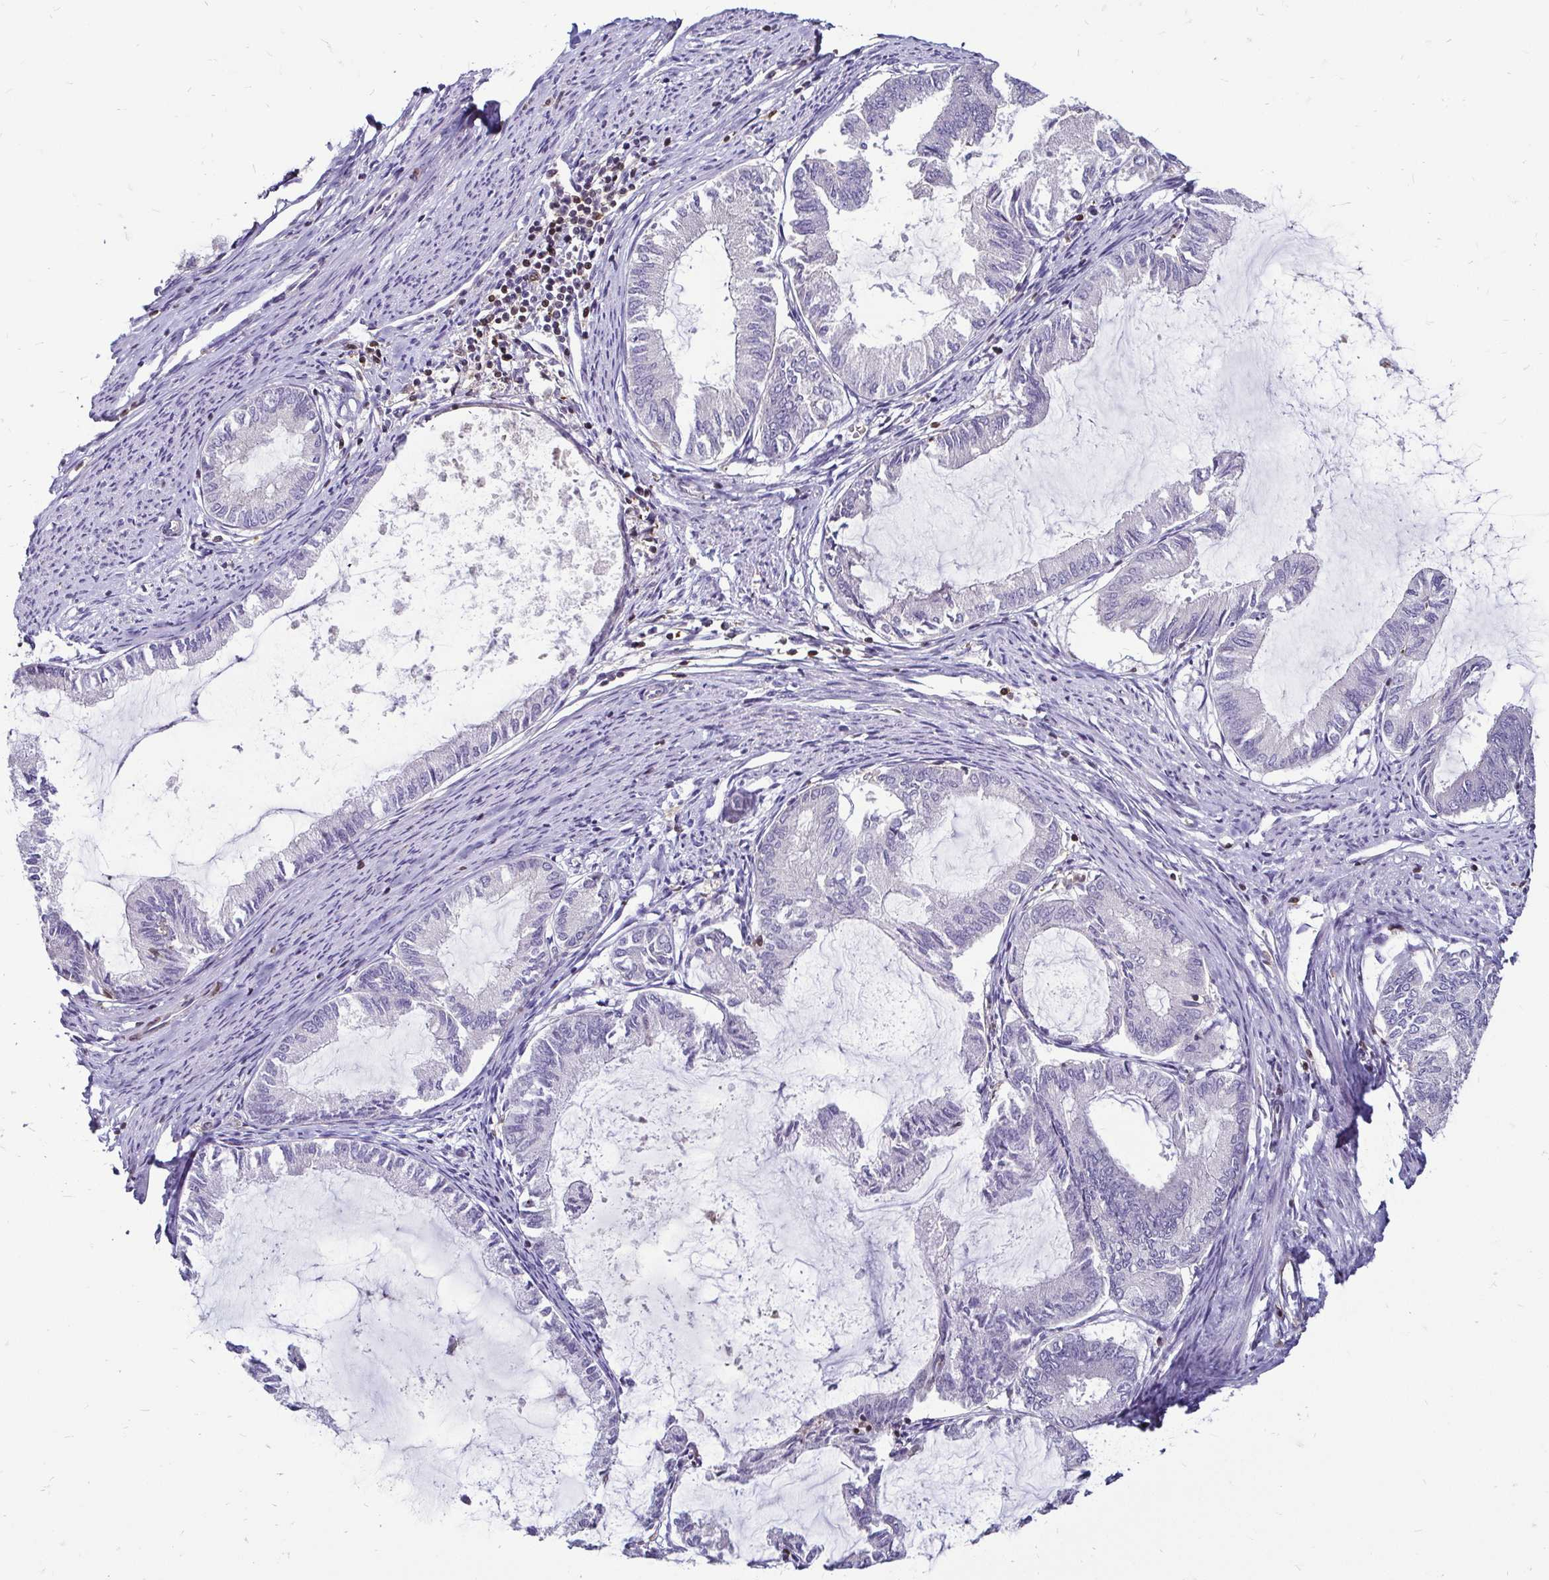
{"staining": {"intensity": "negative", "quantity": "none", "location": "none"}, "tissue": "endometrial cancer", "cell_type": "Tumor cells", "image_type": "cancer", "snomed": [{"axis": "morphology", "description": "Adenocarcinoma, NOS"}, {"axis": "topography", "description": "Endometrium"}], "caption": "DAB (3,3'-diaminobenzidine) immunohistochemical staining of human adenocarcinoma (endometrial) exhibits no significant expression in tumor cells. (DAB immunohistochemistry (IHC), high magnification).", "gene": "ZFP1", "patient": {"sex": "female", "age": 86}}